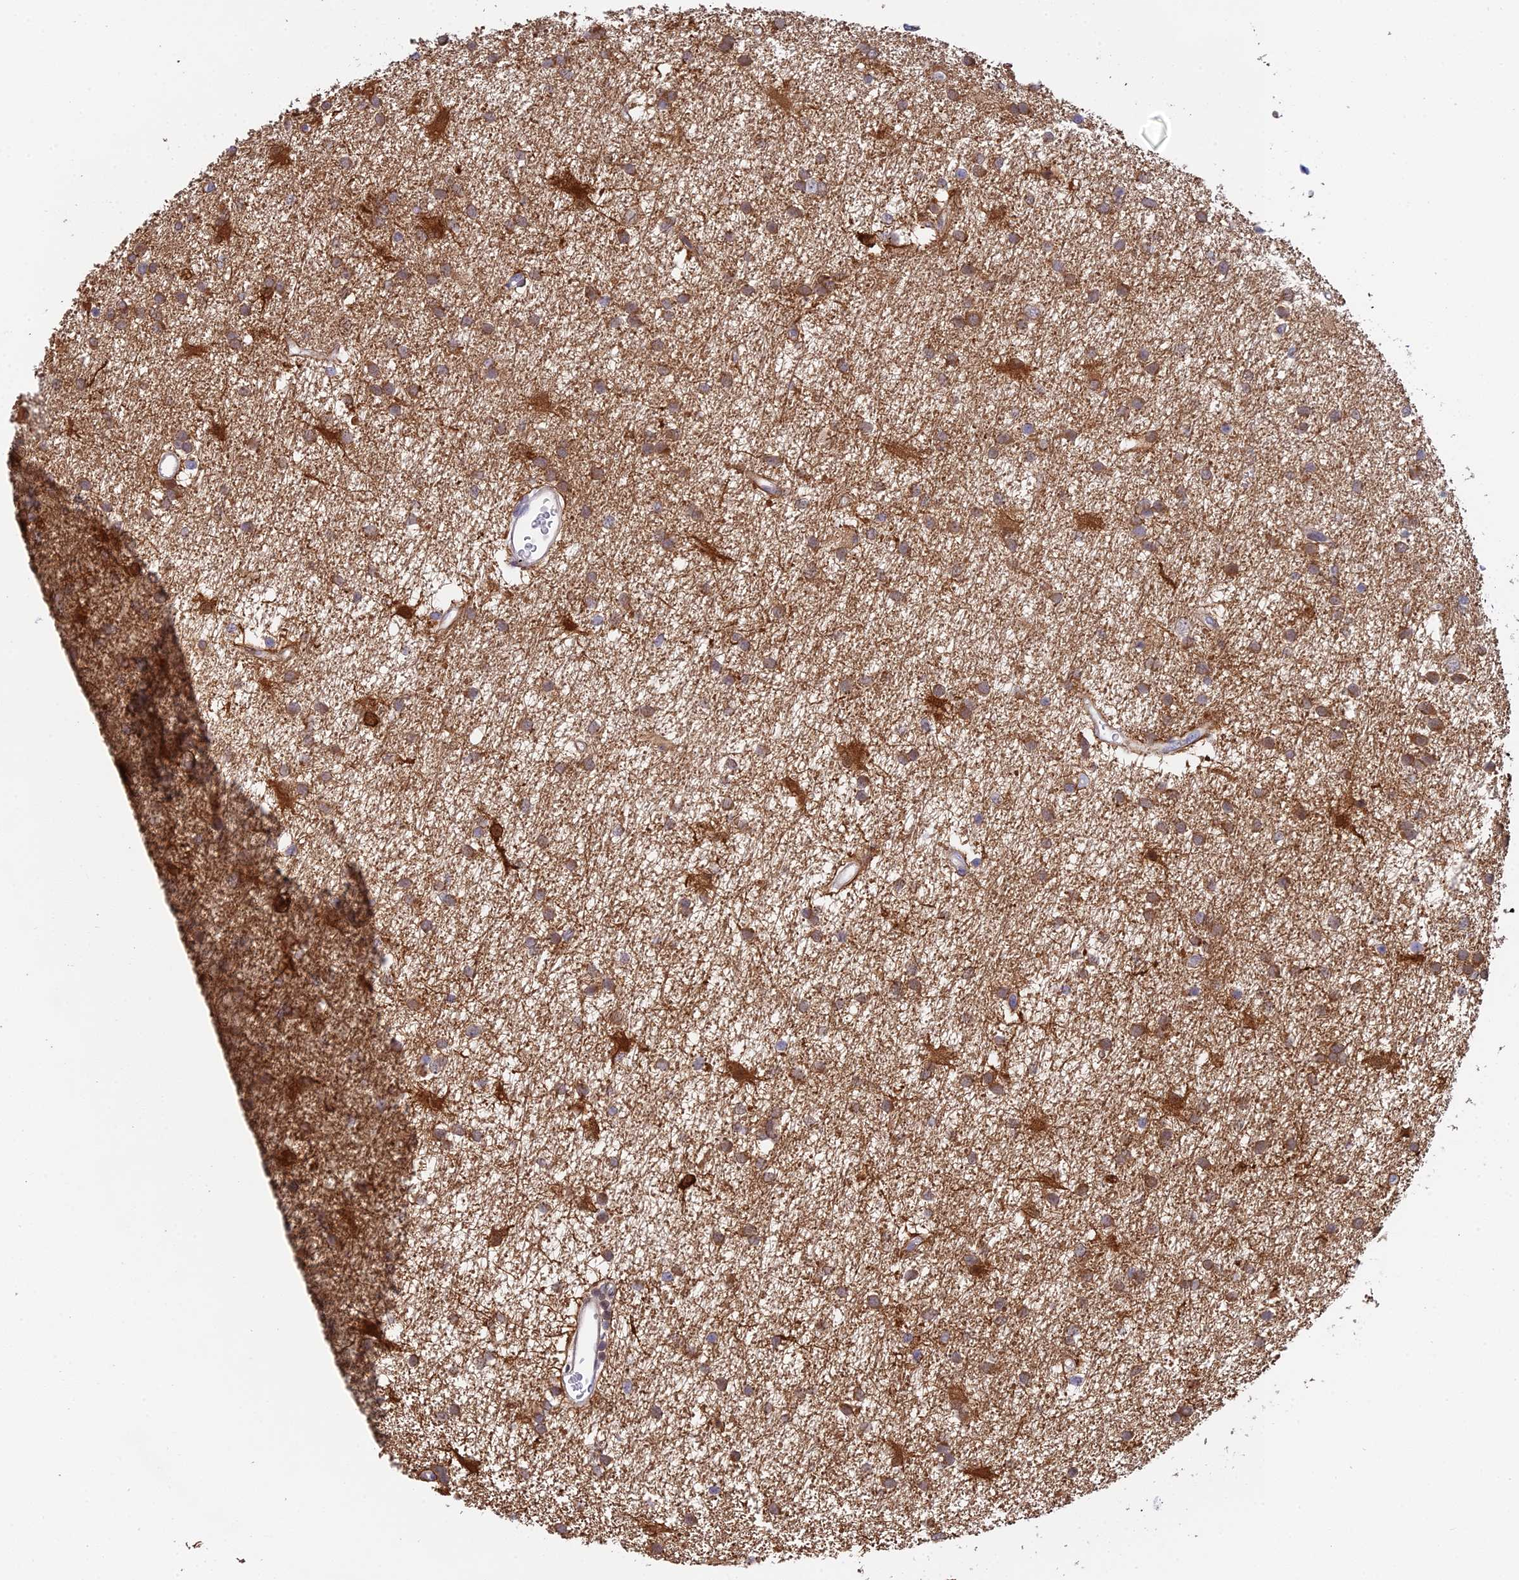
{"staining": {"intensity": "moderate", "quantity": ">75%", "location": "cytoplasmic/membranous"}, "tissue": "glioma", "cell_type": "Tumor cells", "image_type": "cancer", "snomed": [{"axis": "morphology", "description": "Glioma, malignant, High grade"}, {"axis": "topography", "description": "Brain"}], "caption": "Glioma stained with IHC demonstrates moderate cytoplasmic/membranous expression in approximately >75% of tumor cells.", "gene": "ELOA2", "patient": {"sex": "male", "age": 77}}